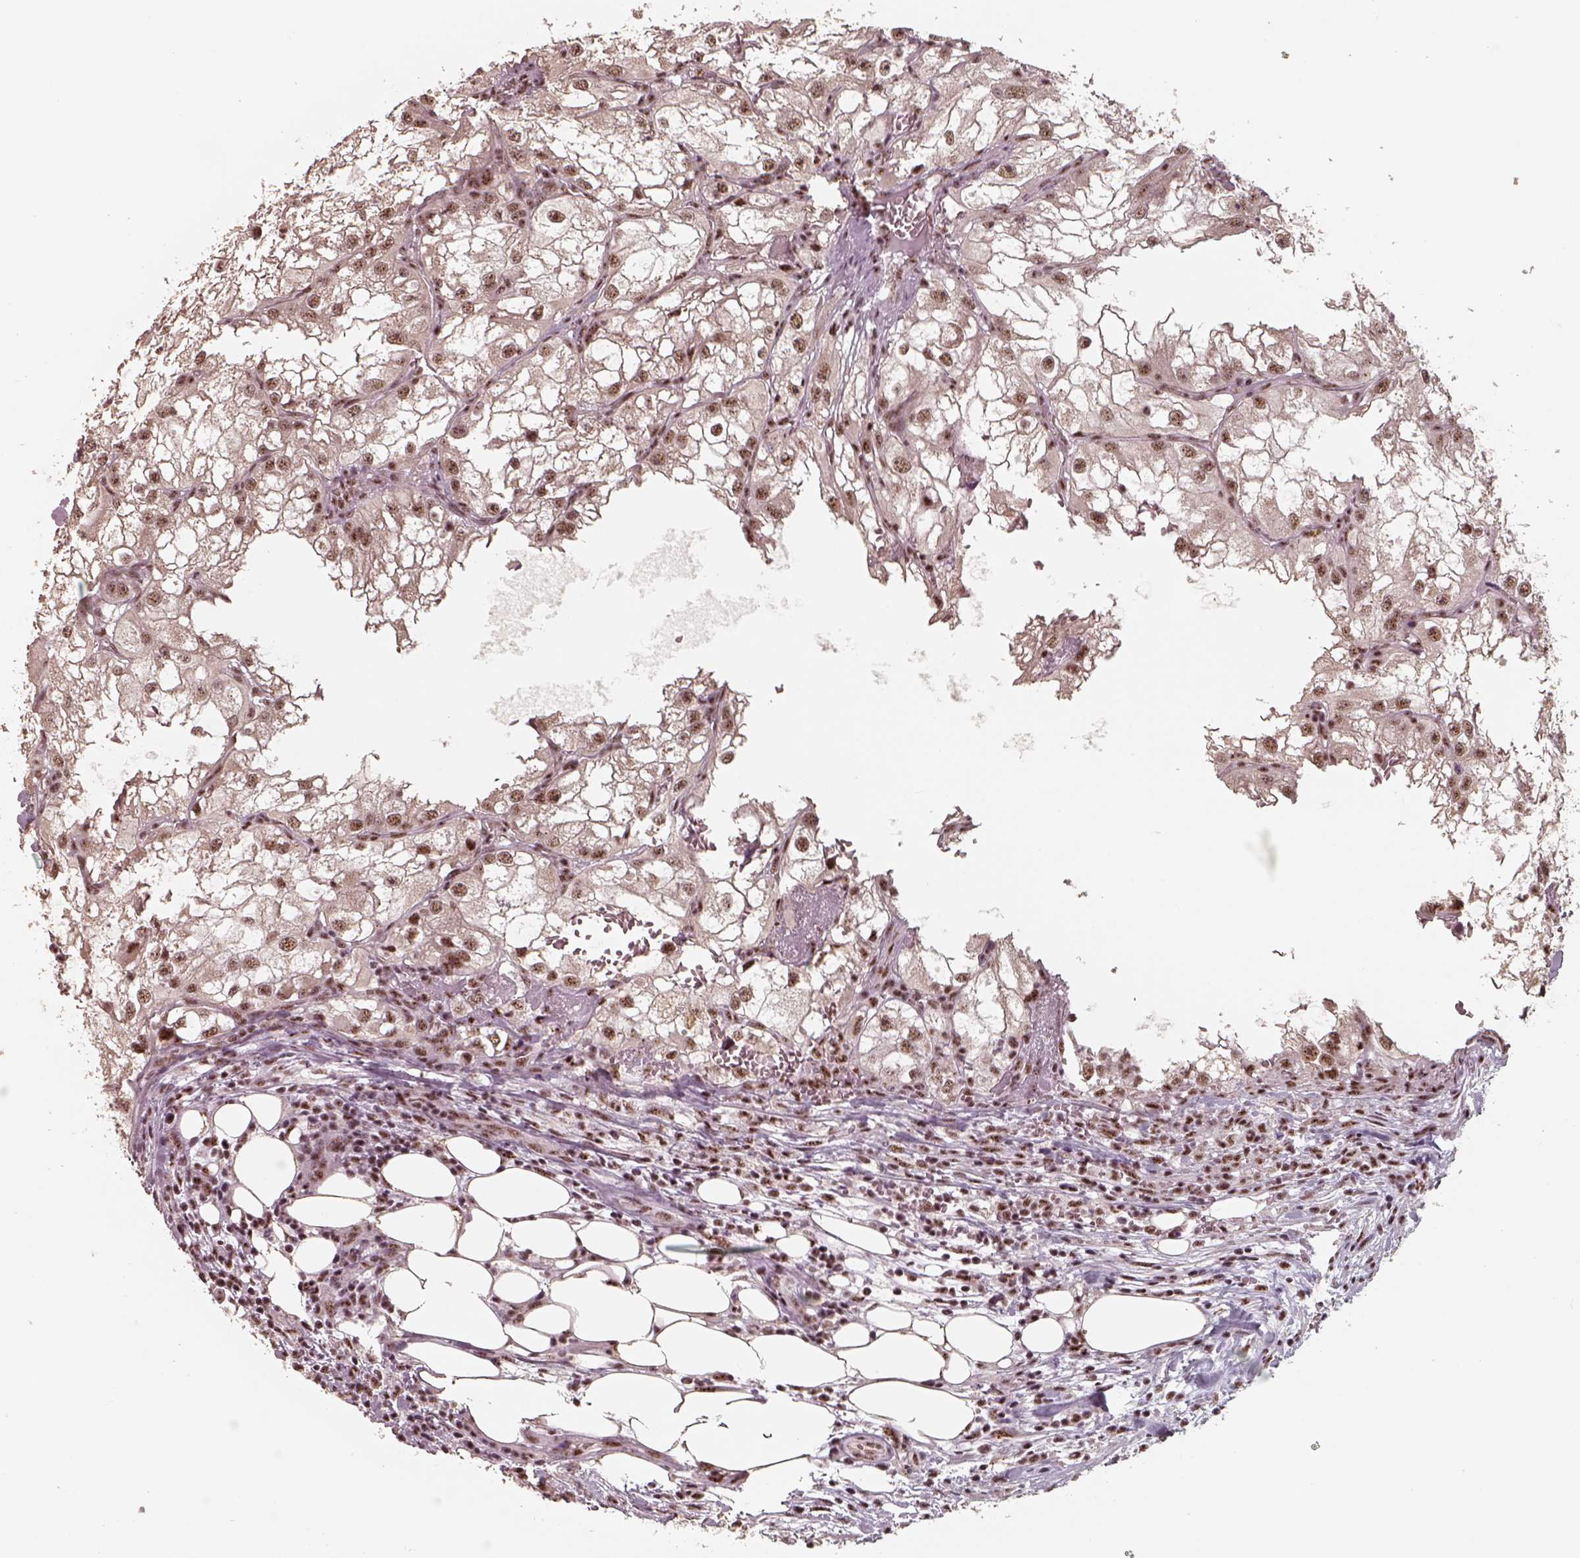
{"staining": {"intensity": "moderate", "quantity": ">75%", "location": "nuclear"}, "tissue": "renal cancer", "cell_type": "Tumor cells", "image_type": "cancer", "snomed": [{"axis": "morphology", "description": "Adenocarcinoma, NOS"}, {"axis": "topography", "description": "Kidney"}], "caption": "Moderate nuclear staining is identified in approximately >75% of tumor cells in renal cancer (adenocarcinoma).", "gene": "ATXN7L3", "patient": {"sex": "male", "age": 59}}